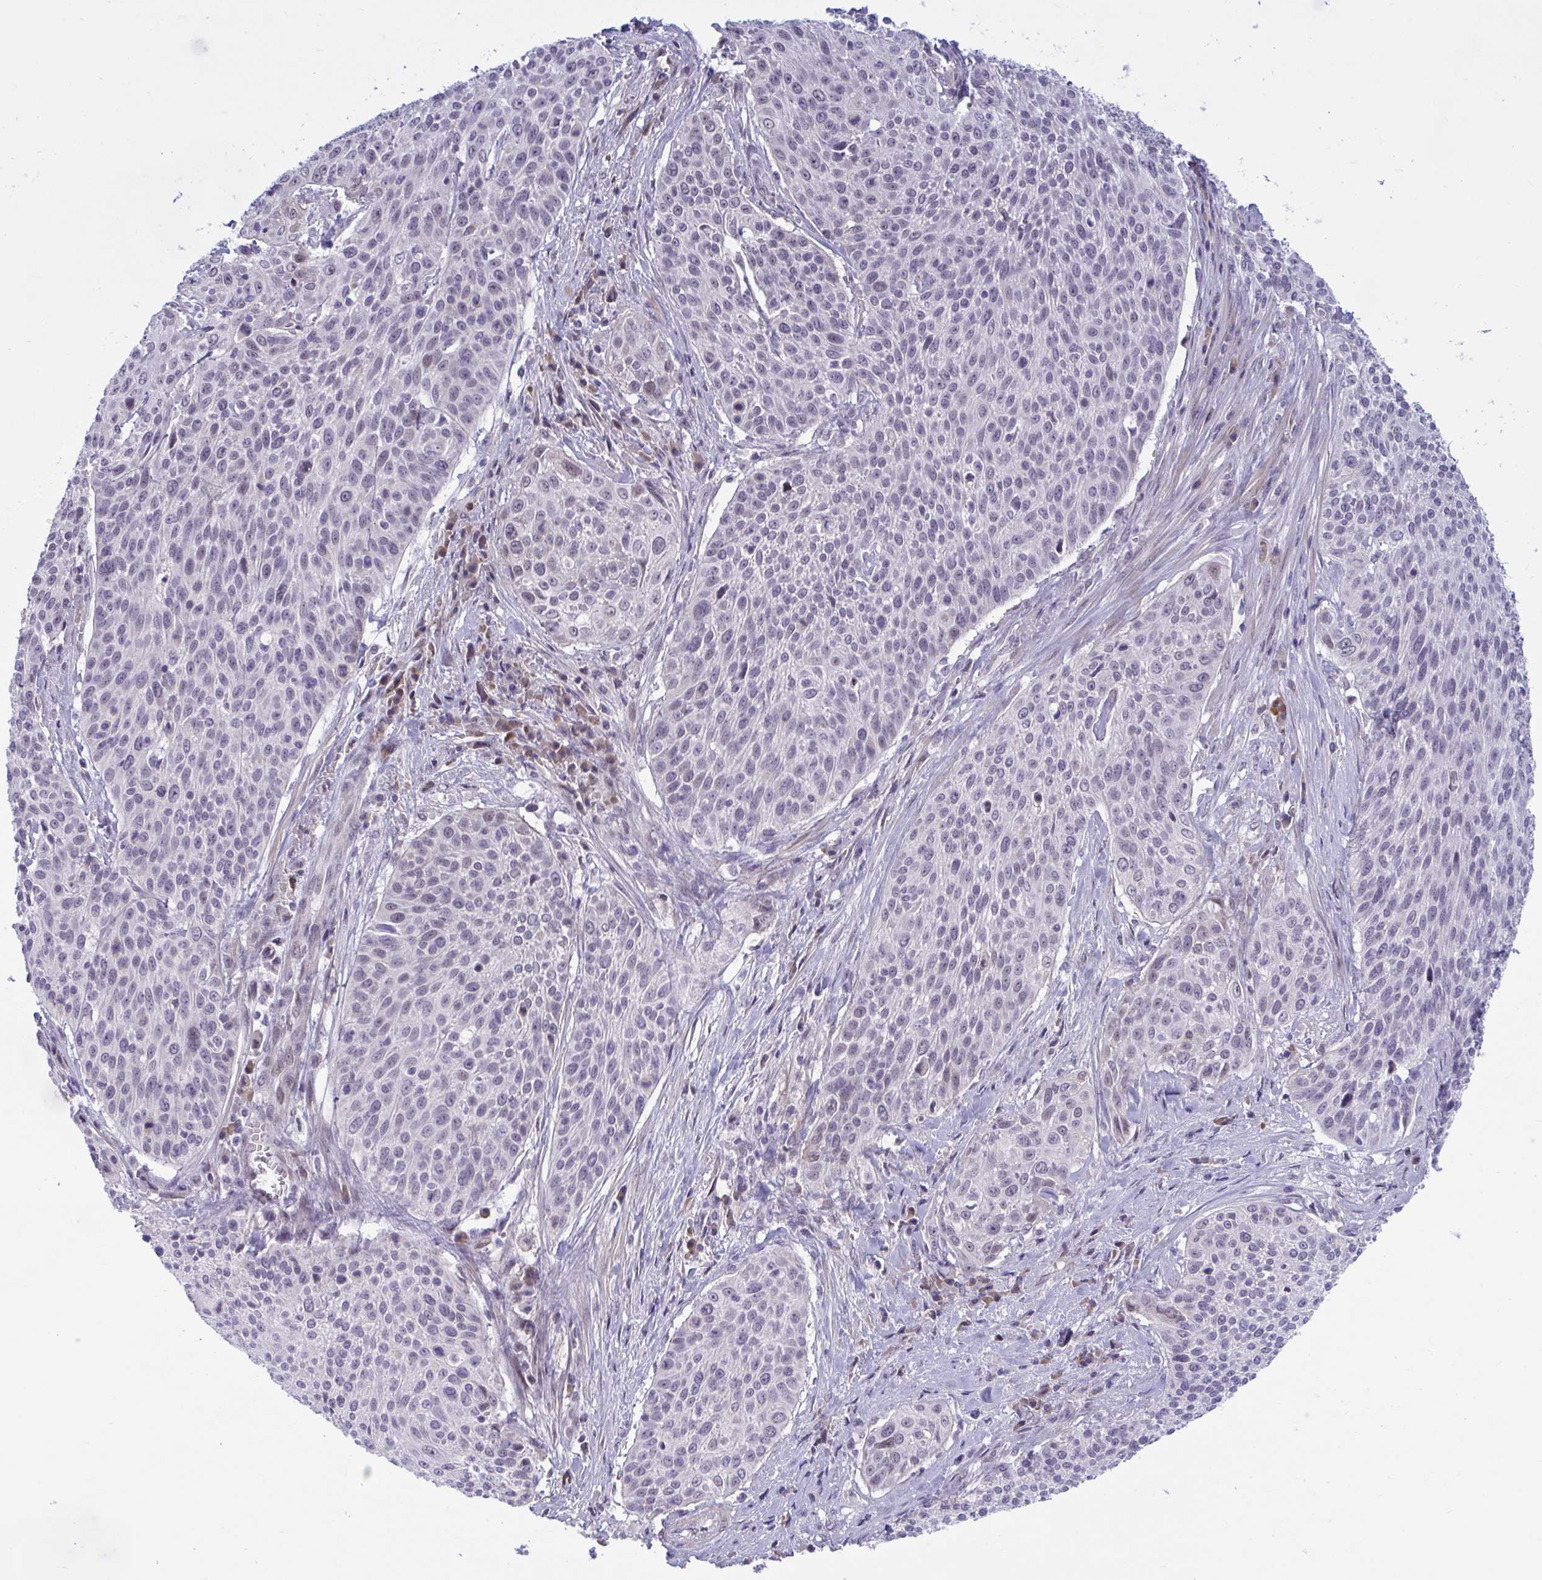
{"staining": {"intensity": "negative", "quantity": "none", "location": "none"}, "tissue": "cervical cancer", "cell_type": "Tumor cells", "image_type": "cancer", "snomed": [{"axis": "morphology", "description": "Squamous cell carcinoma, NOS"}, {"axis": "topography", "description": "Cervix"}], "caption": "Tumor cells are negative for brown protein staining in cervical cancer (squamous cell carcinoma).", "gene": "CNGB3", "patient": {"sex": "female", "age": 31}}